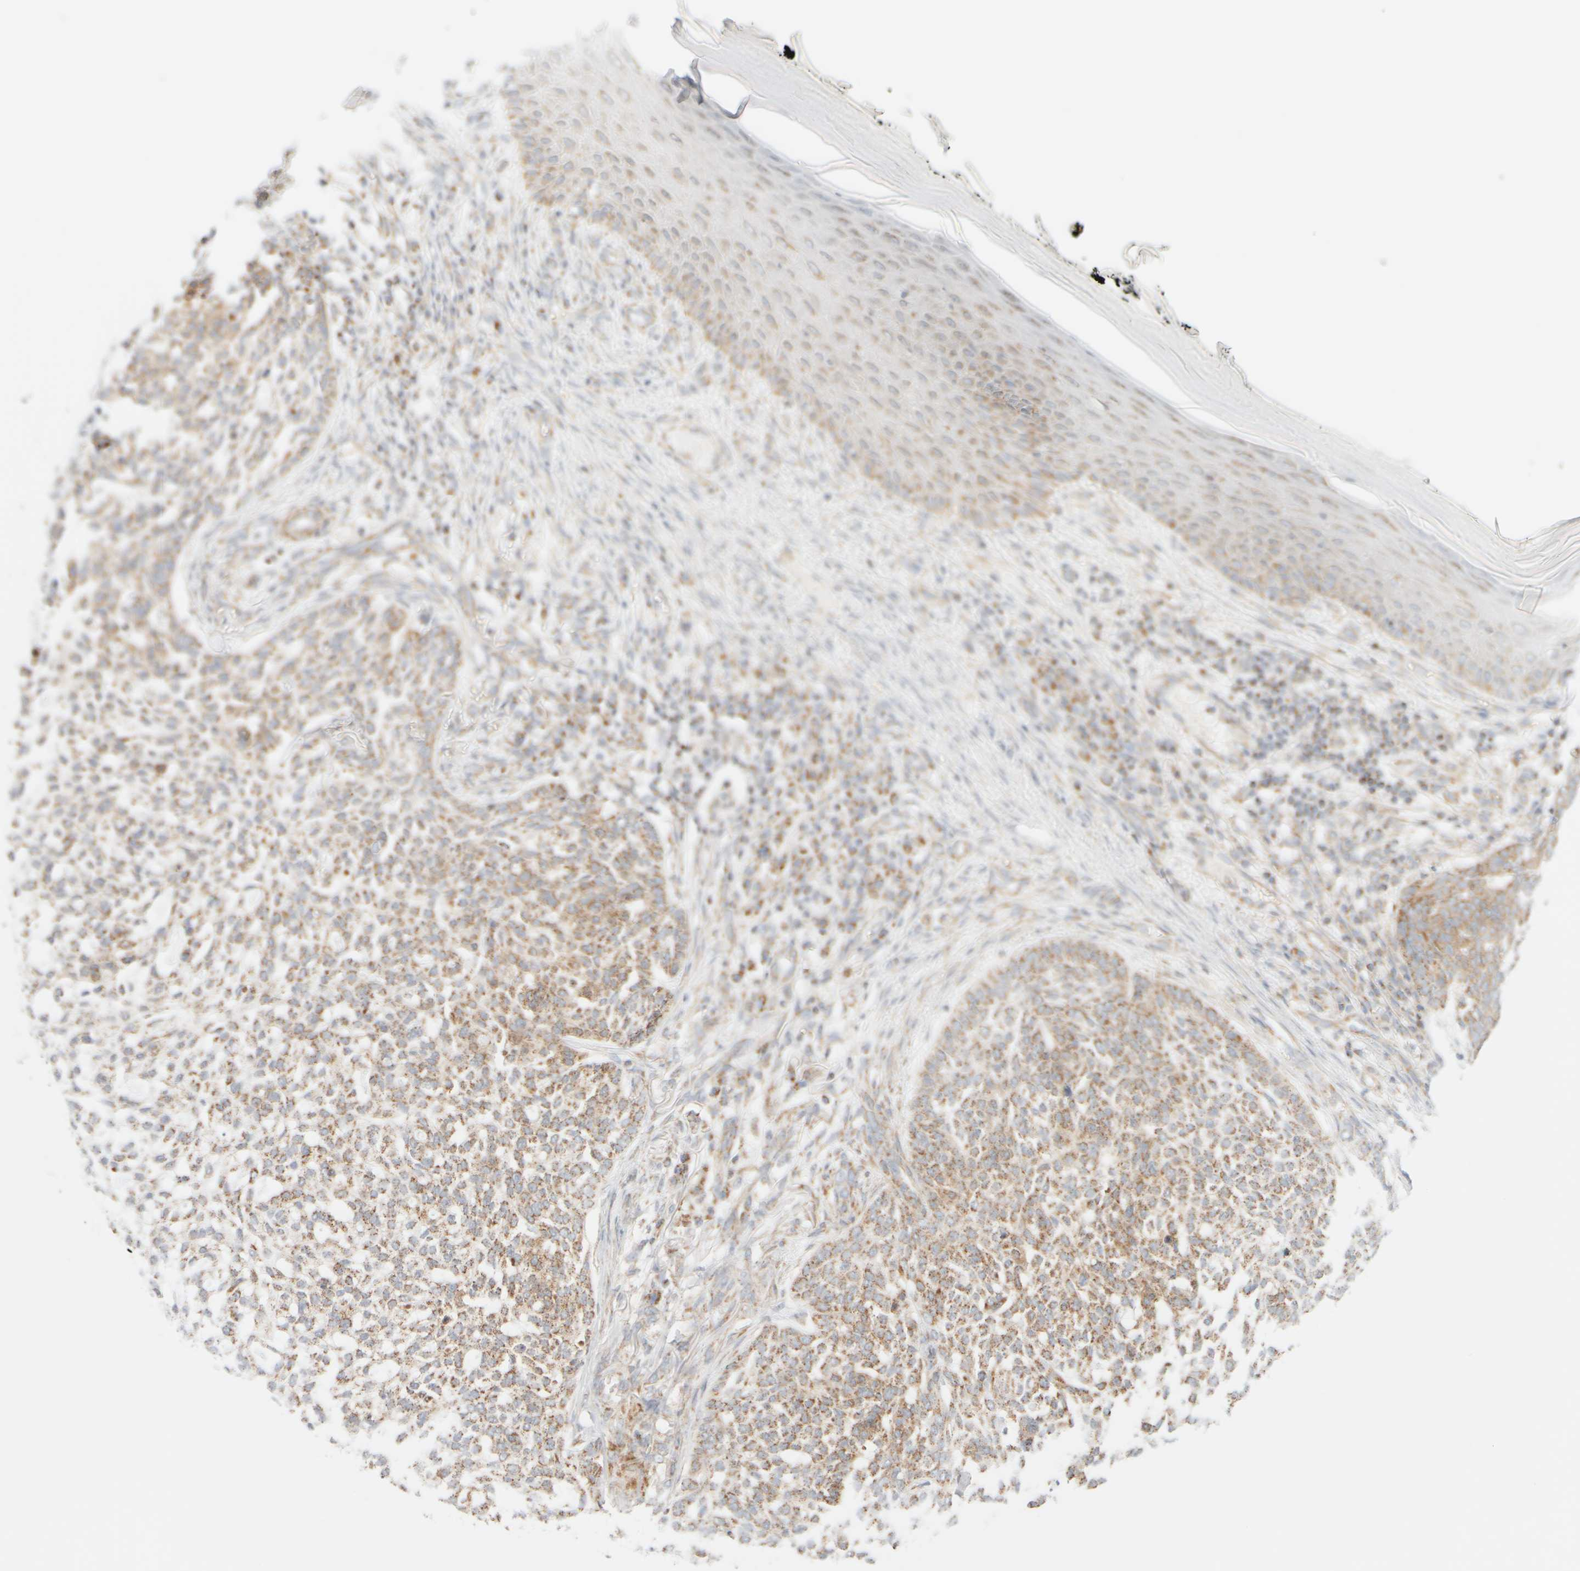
{"staining": {"intensity": "moderate", "quantity": ">75%", "location": "cytoplasmic/membranous"}, "tissue": "skin cancer", "cell_type": "Tumor cells", "image_type": "cancer", "snomed": [{"axis": "morphology", "description": "Basal cell carcinoma"}, {"axis": "topography", "description": "Skin"}], "caption": "Tumor cells show medium levels of moderate cytoplasmic/membranous positivity in about >75% of cells in human basal cell carcinoma (skin).", "gene": "PPM1K", "patient": {"sex": "female", "age": 64}}